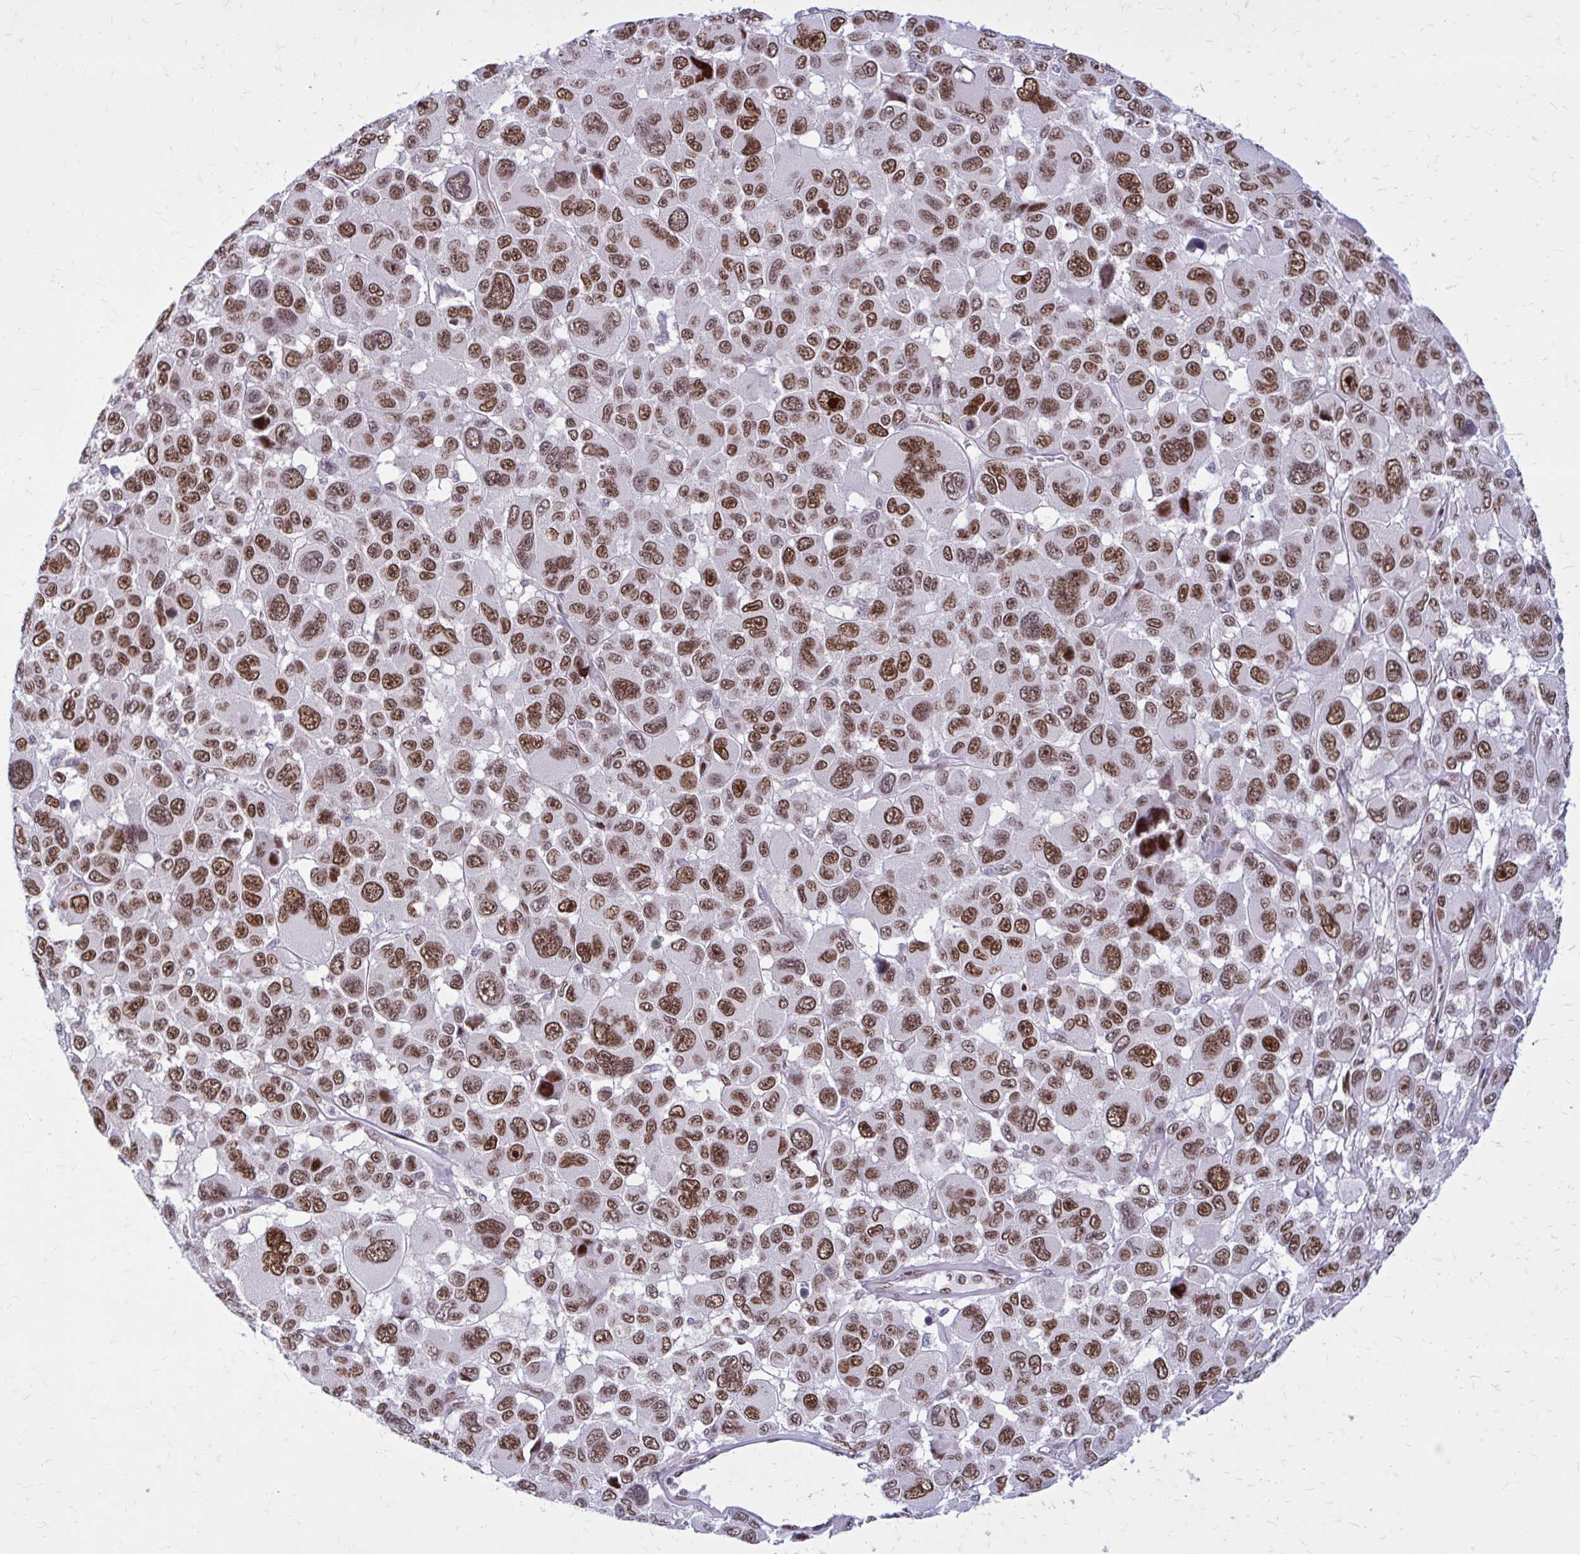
{"staining": {"intensity": "strong", "quantity": ">75%", "location": "nuclear"}, "tissue": "melanoma", "cell_type": "Tumor cells", "image_type": "cancer", "snomed": [{"axis": "morphology", "description": "Malignant melanoma, NOS"}, {"axis": "topography", "description": "Skin"}], "caption": "Immunohistochemical staining of human melanoma shows high levels of strong nuclear expression in about >75% of tumor cells.", "gene": "PSME4", "patient": {"sex": "female", "age": 66}}